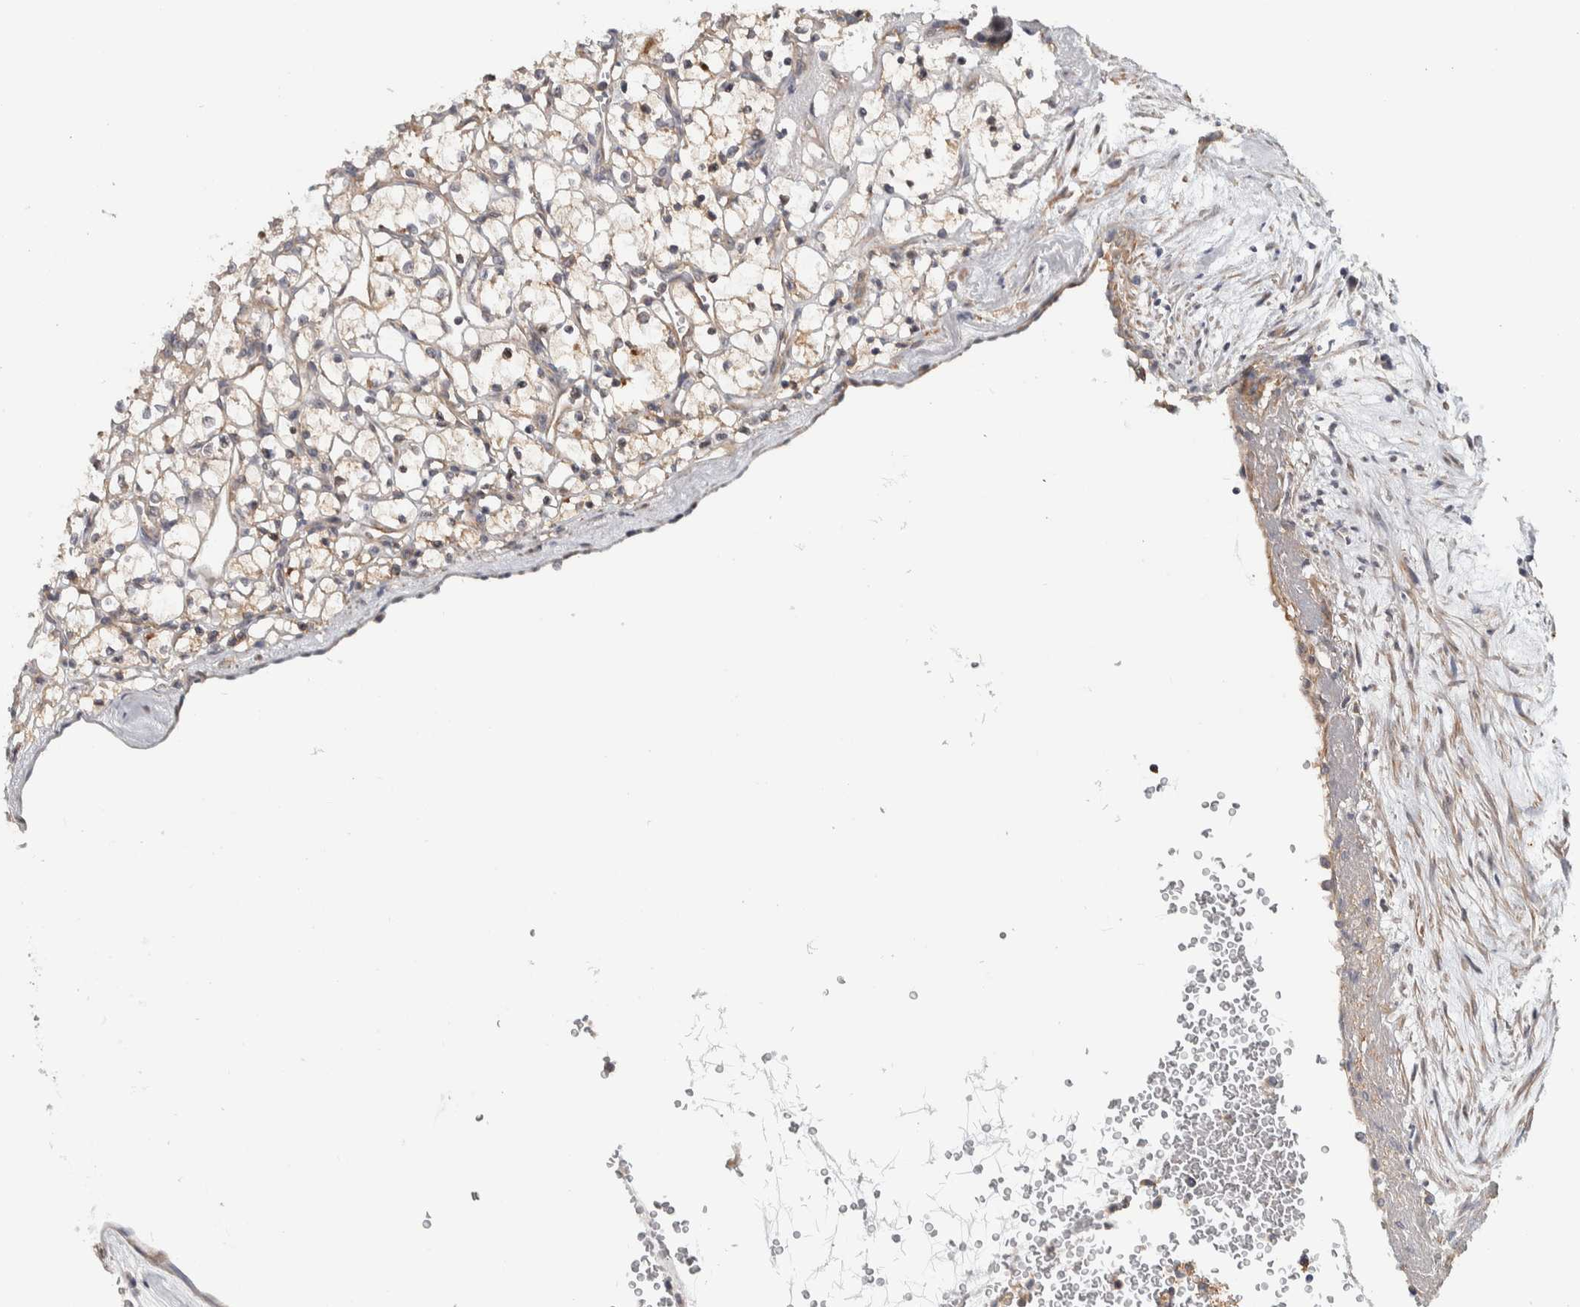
{"staining": {"intensity": "negative", "quantity": "none", "location": "none"}, "tissue": "renal cancer", "cell_type": "Tumor cells", "image_type": "cancer", "snomed": [{"axis": "morphology", "description": "Adenocarcinoma, NOS"}, {"axis": "topography", "description": "Kidney"}], "caption": "Image shows no protein expression in tumor cells of renal adenocarcinoma tissue. The staining is performed using DAB brown chromogen with nuclei counter-stained in using hematoxylin.", "gene": "CHMP4C", "patient": {"sex": "female", "age": 69}}